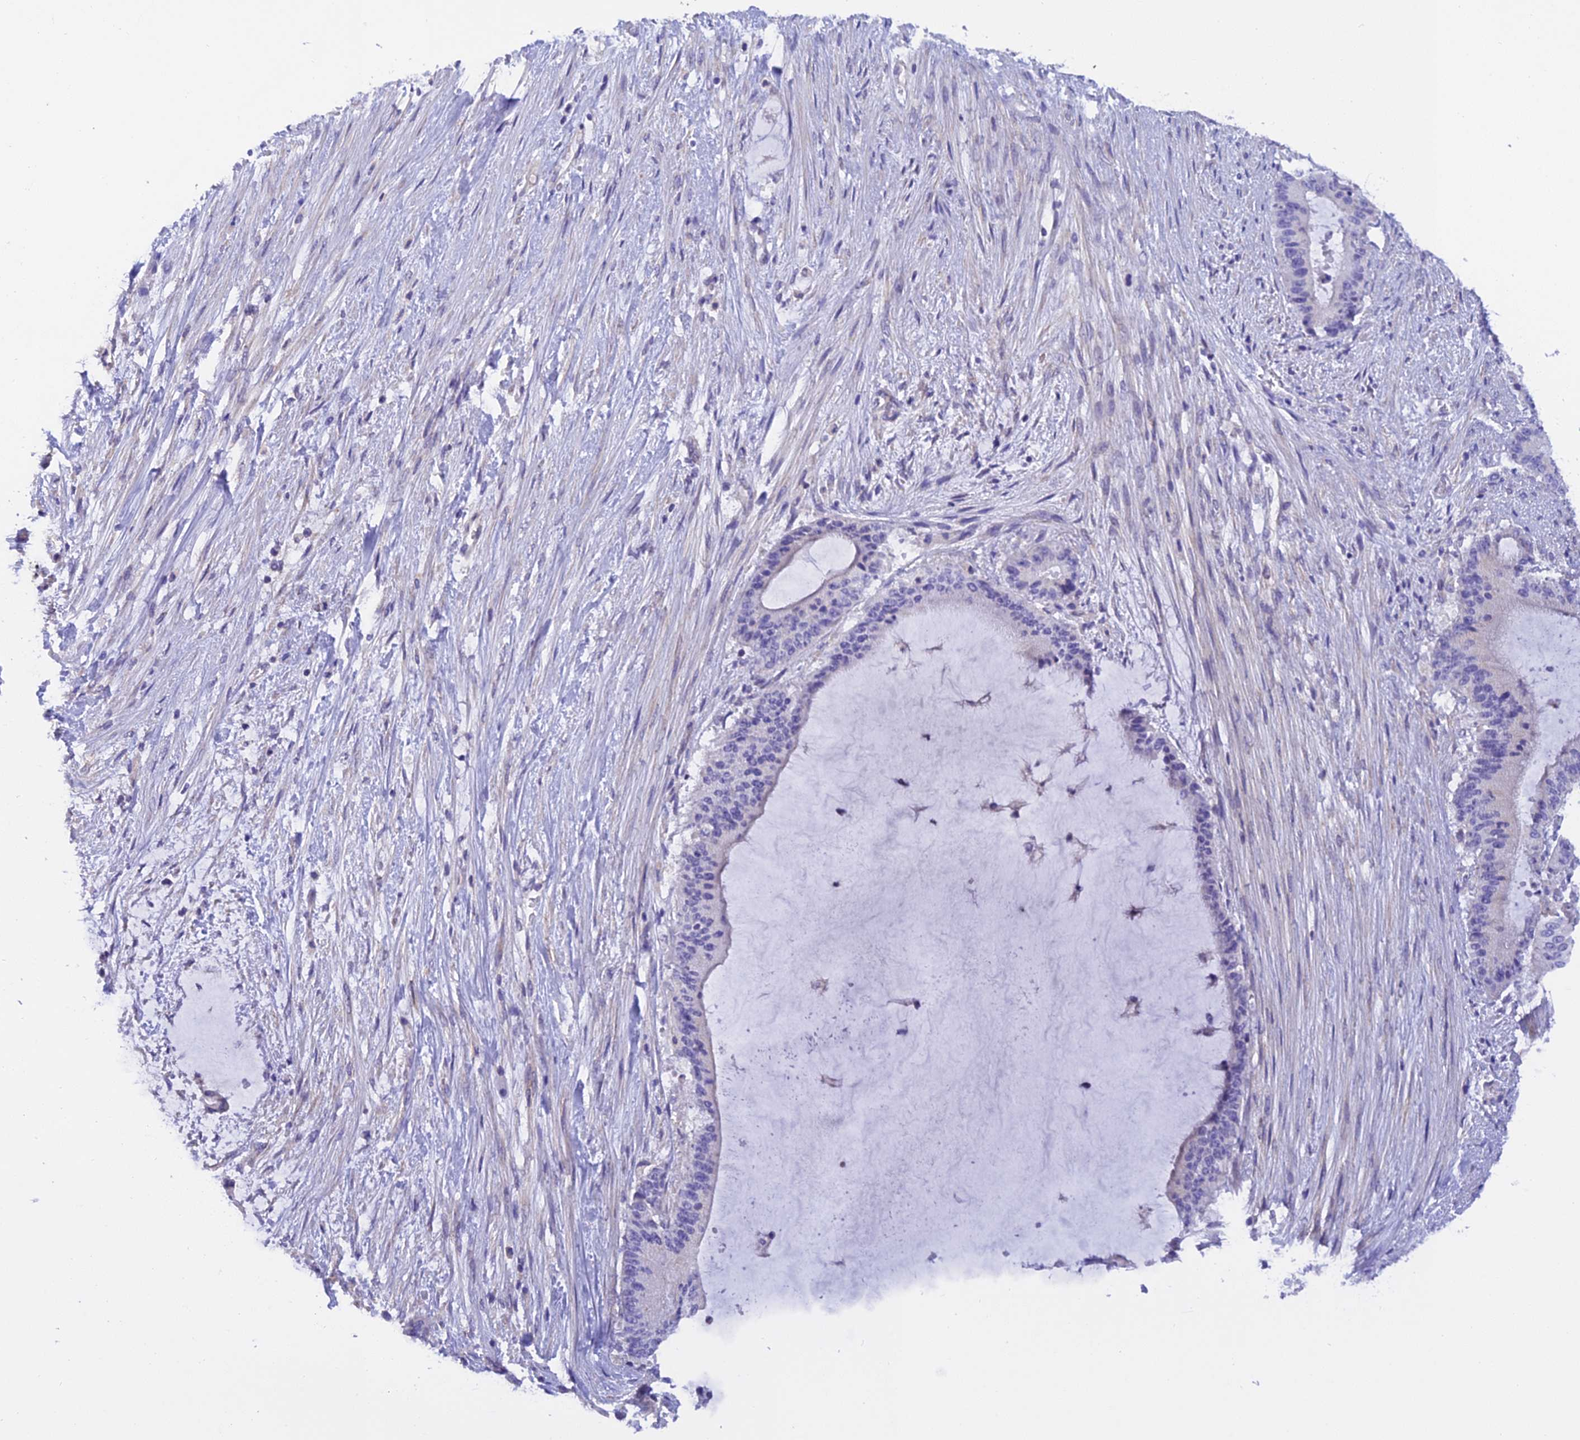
{"staining": {"intensity": "negative", "quantity": "none", "location": "none"}, "tissue": "liver cancer", "cell_type": "Tumor cells", "image_type": "cancer", "snomed": [{"axis": "morphology", "description": "Normal tissue, NOS"}, {"axis": "morphology", "description": "Cholangiocarcinoma"}, {"axis": "topography", "description": "Liver"}, {"axis": "topography", "description": "Peripheral nerve tissue"}], "caption": "Micrograph shows no protein positivity in tumor cells of cholangiocarcinoma (liver) tissue.", "gene": "C17orf67", "patient": {"sex": "female", "age": 73}}